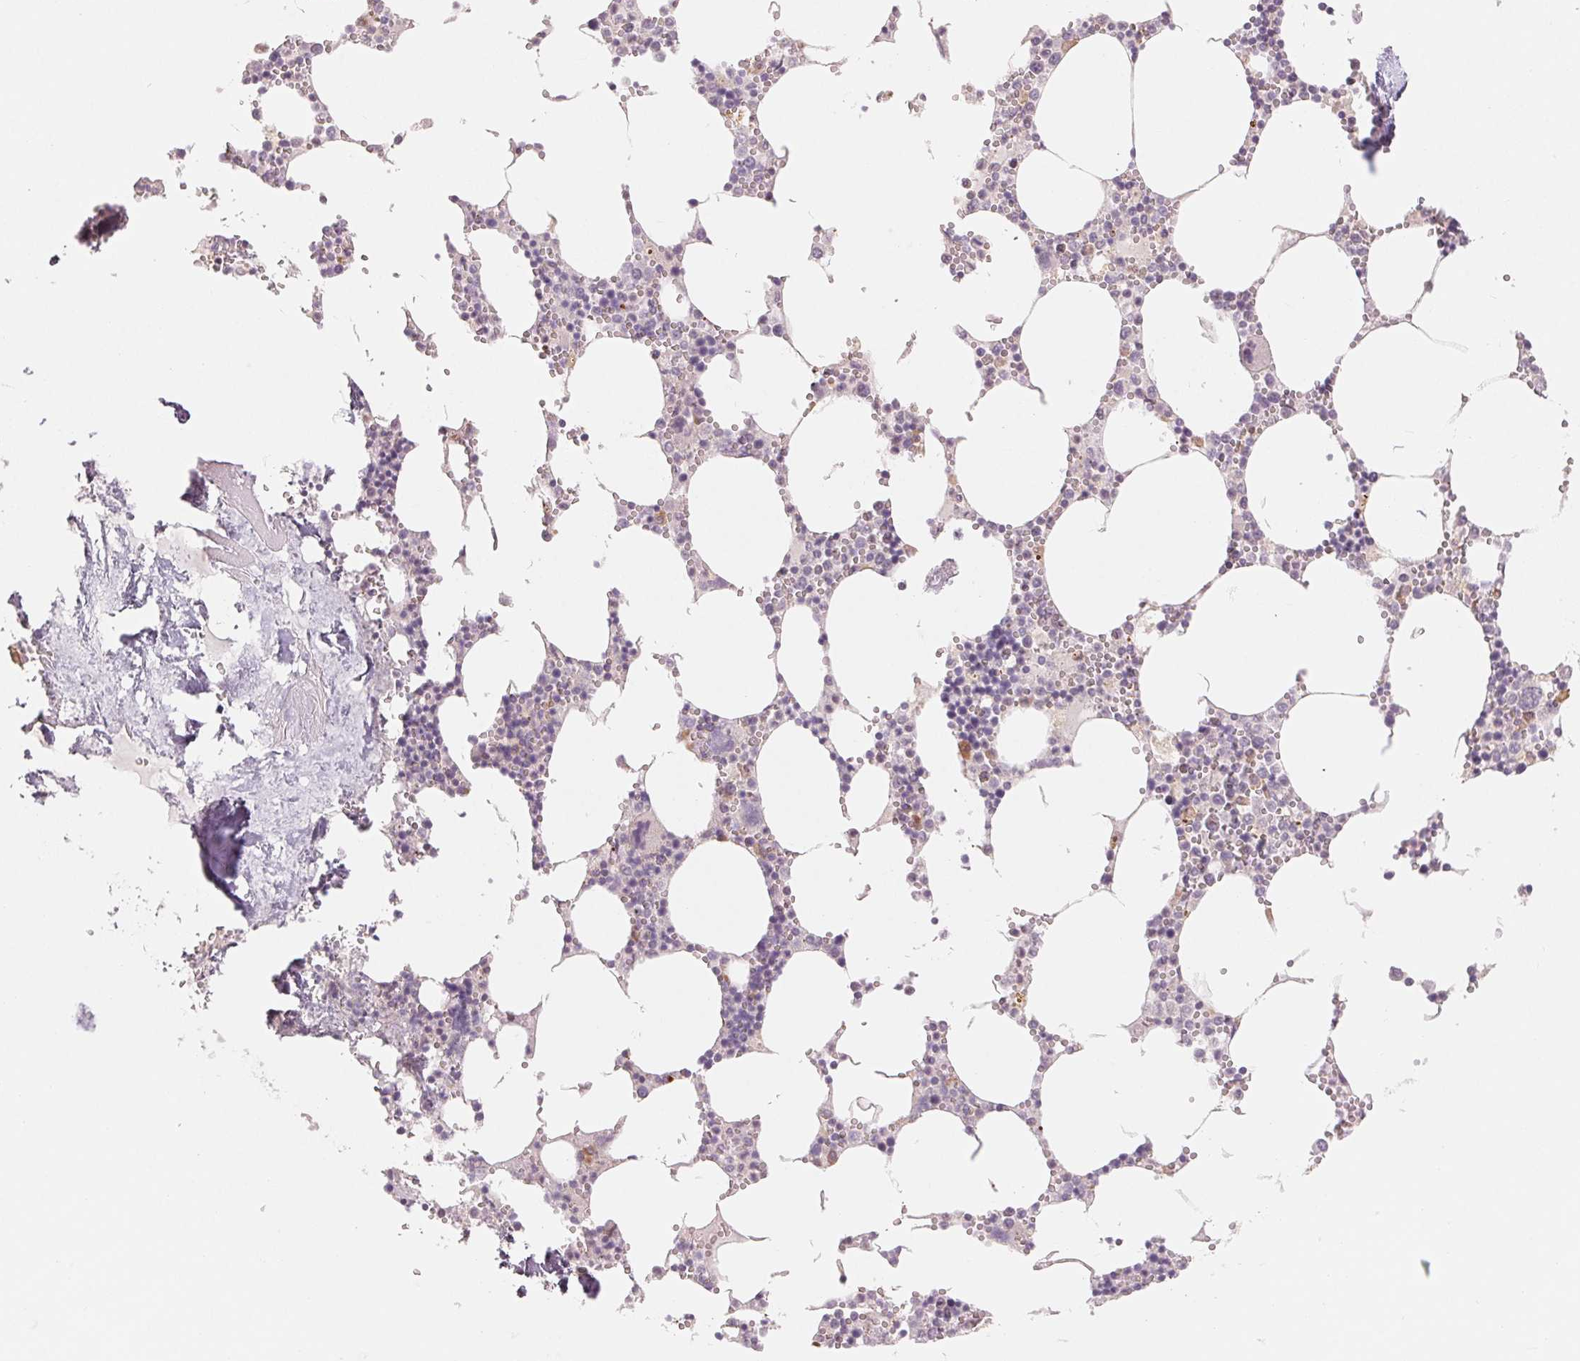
{"staining": {"intensity": "moderate", "quantity": "<25%", "location": "cytoplasmic/membranous"}, "tissue": "bone marrow", "cell_type": "Hematopoietic cells", "image_type": "normal", "snomed": [{"axis": "morphology", "description": "Normal tissue, NOS"}, {"axis": "topography", "description": "Bone marrow"}], "caption": "Immunohistochemical staining of unremarkable human bone marrow exhibits moderate cytoplasmic/membranous protein expression in approximately <25% of hematopoietic cells.", "gene": "DENND2C", "patient": {"sex": "male", "age": 54}}